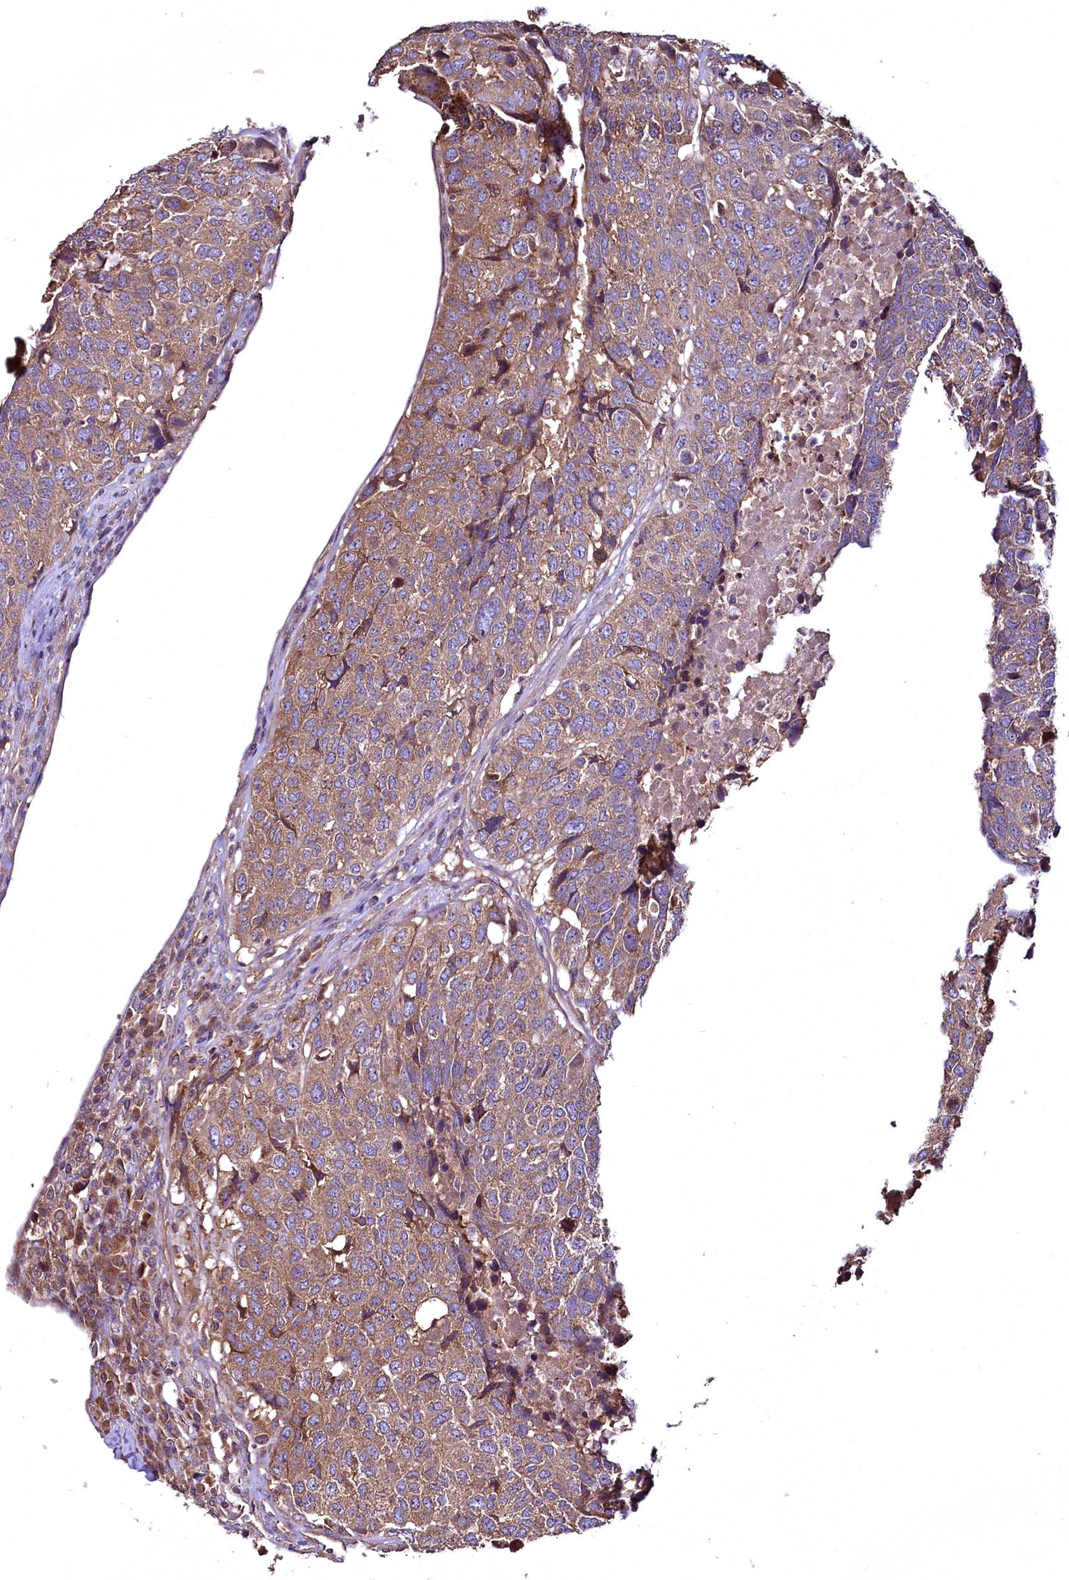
{"staining": {"intensity": "moderate", "quantity": ">75%", "location": "cytoplasmic/membranous"}, "tissue": "head and neck cancer", "cell_type": "Tumor cells", "image_type": "cancer", "snomed": [{"axis": "morphology", "description": "Squamous cell carcinoma, NOS"}, {"axis": "topography", "description": "Head-Neck"}], "caption": "Human head and neck squamous cell carcinoma stained with a protein marker shows moderate staining in tumor cells.", "gene": "TBCEL", "patient": {"sex": "male", "age": 66}}